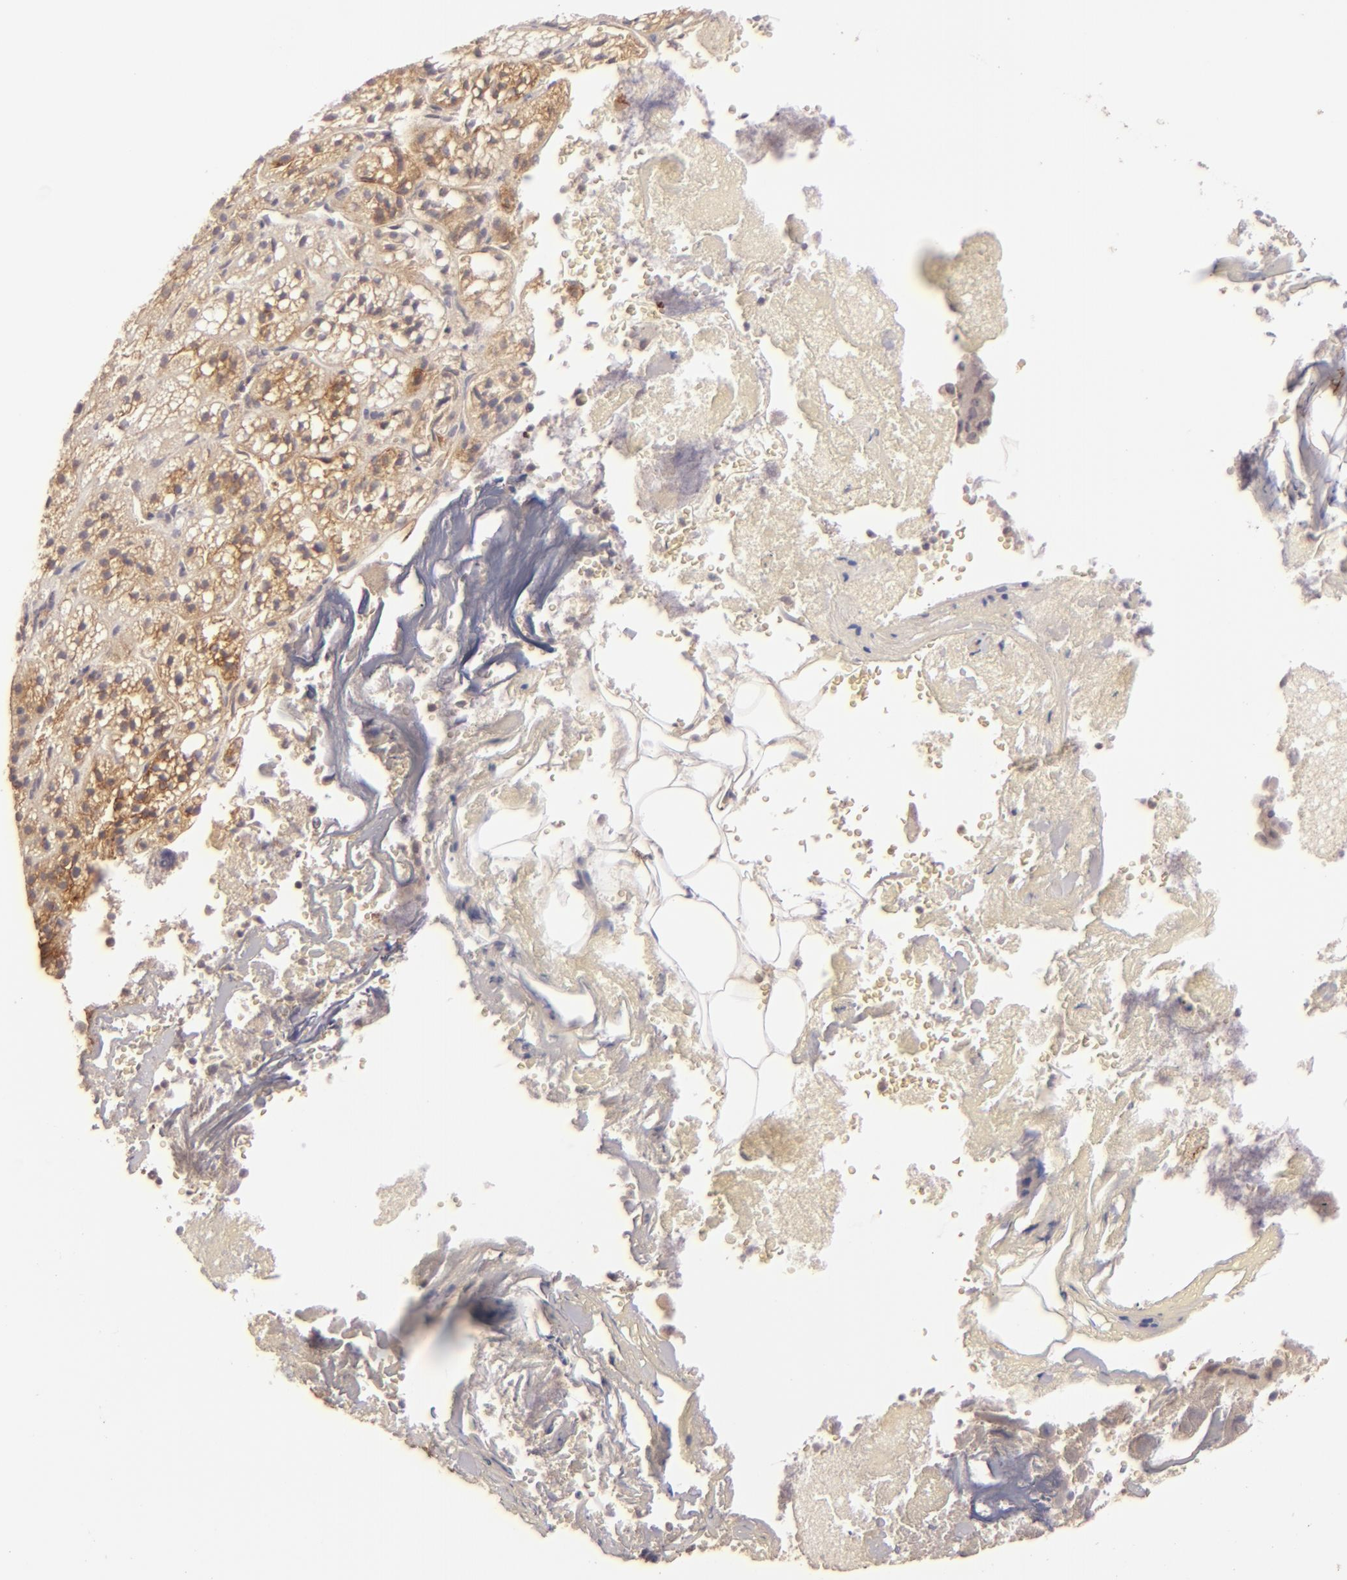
{"staining": {"intensity": "moderate", "quantity": ">75%", "location": "cytoplasmic/membranous"}, "tissue": "adrenal gland", "cell_type": "Glandular cells", "image_type": "normal", "snomed": [{"axis": "morphology", "description": "Normal tissue, NOS"}, {"axis": "topography", "description": "Adrenal gland"}], "caption": "About >75% of glandular cells in benign human adrenal gland show moderate cytoplasmic/membranous protein positivity as visualized by brown immunohistochemical staining.", "gene": "CLDN1", "patient": {"sex": "female", "age": 71}}